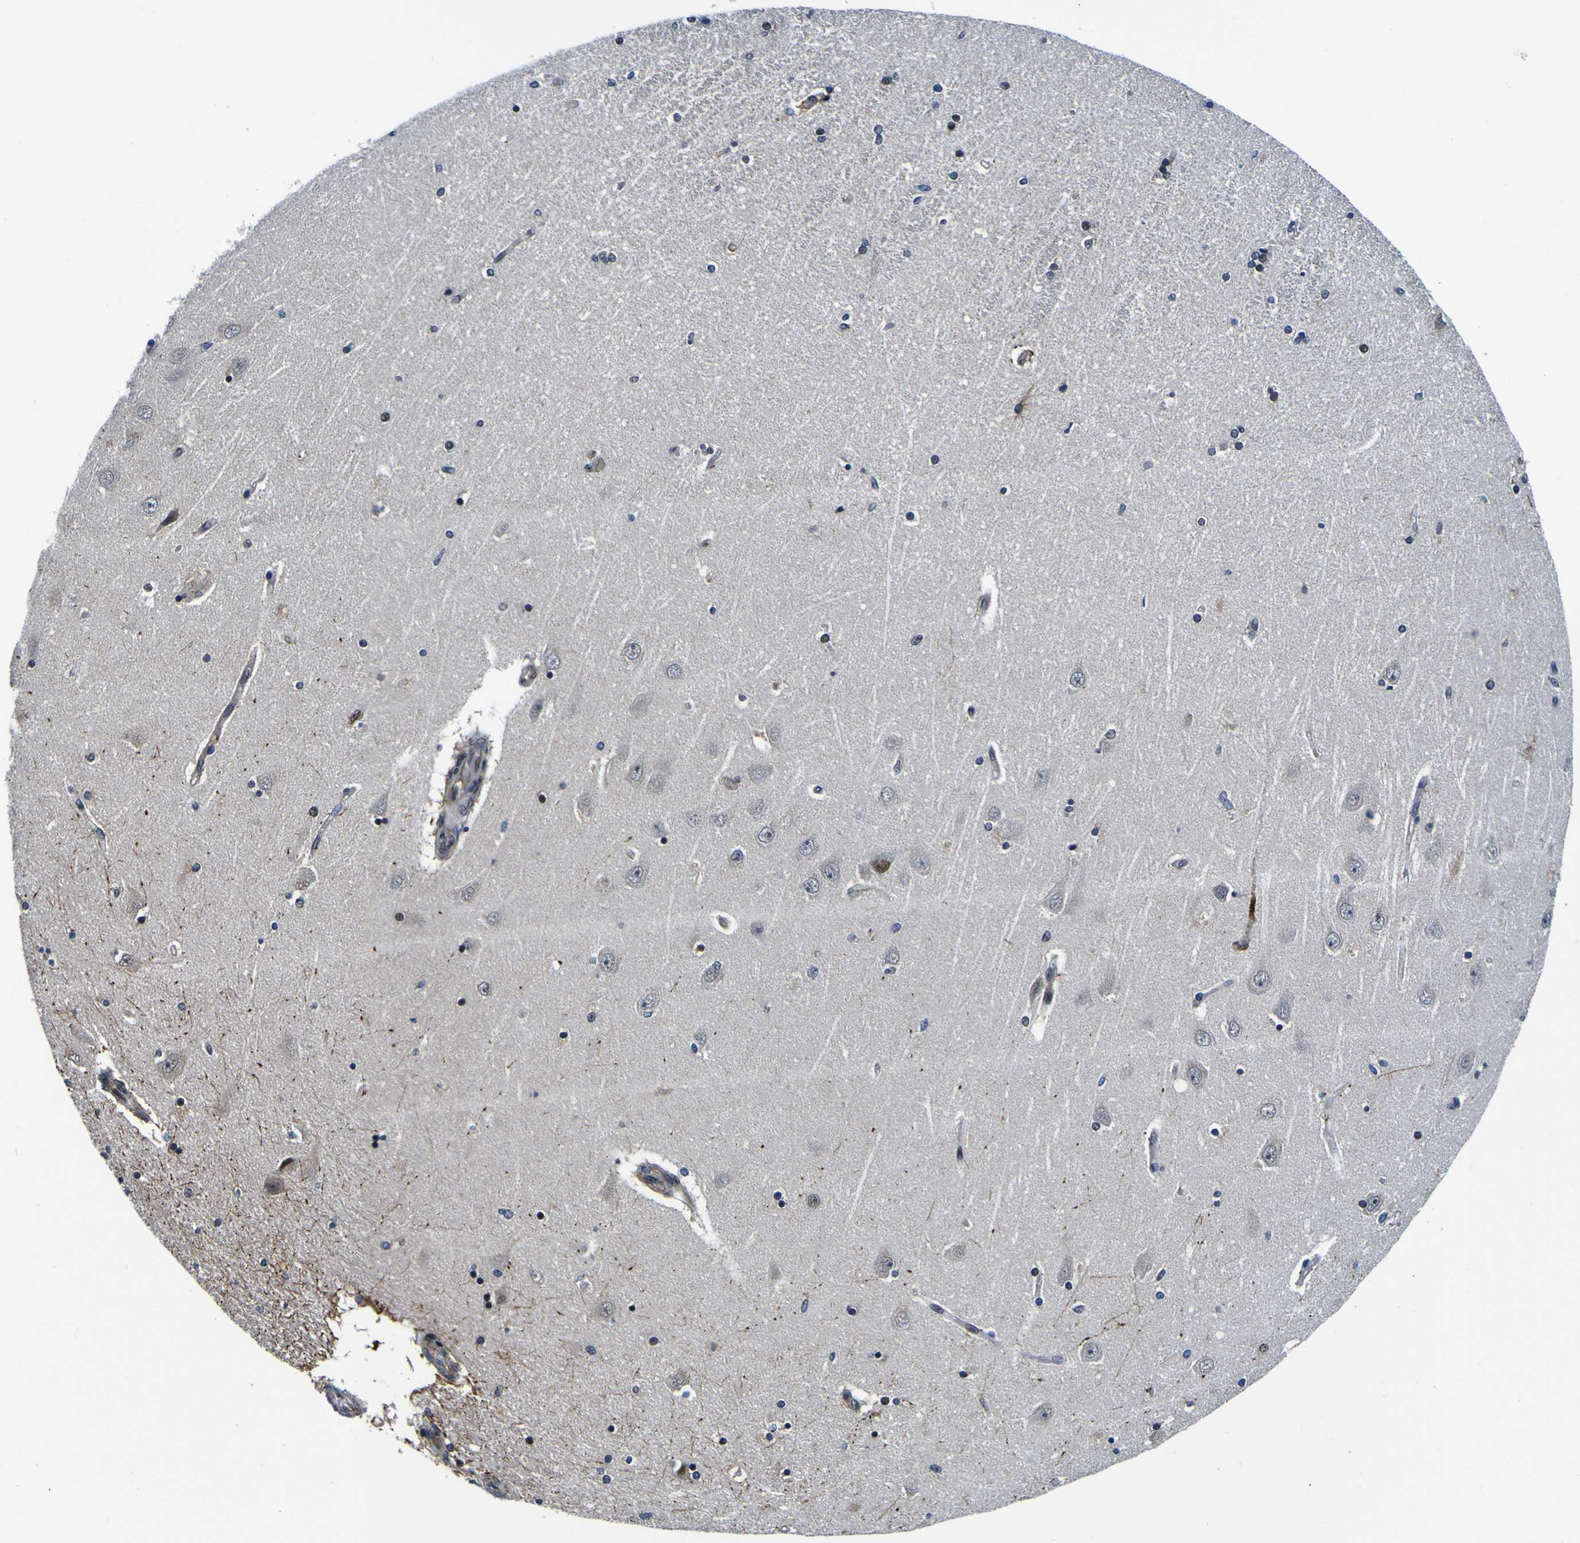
{"staining": {"intensity": "negative", "quantity": "none", "location": "none"}, "tissue": "hippocampus", "cell_type": "Glial cells", "image_type": "normal", "snomed": [{"axis": "morphology", "description": "Normal tissue, NOS"}, {"axis": "topography", "description": "Hippocampus"}], "caption": "DAB immunohistochemical staining of normal hippocampus shows no significant positivity in glial cells.", "gene": "POSTN", "patient": {"sex": "female", "age": 54}}